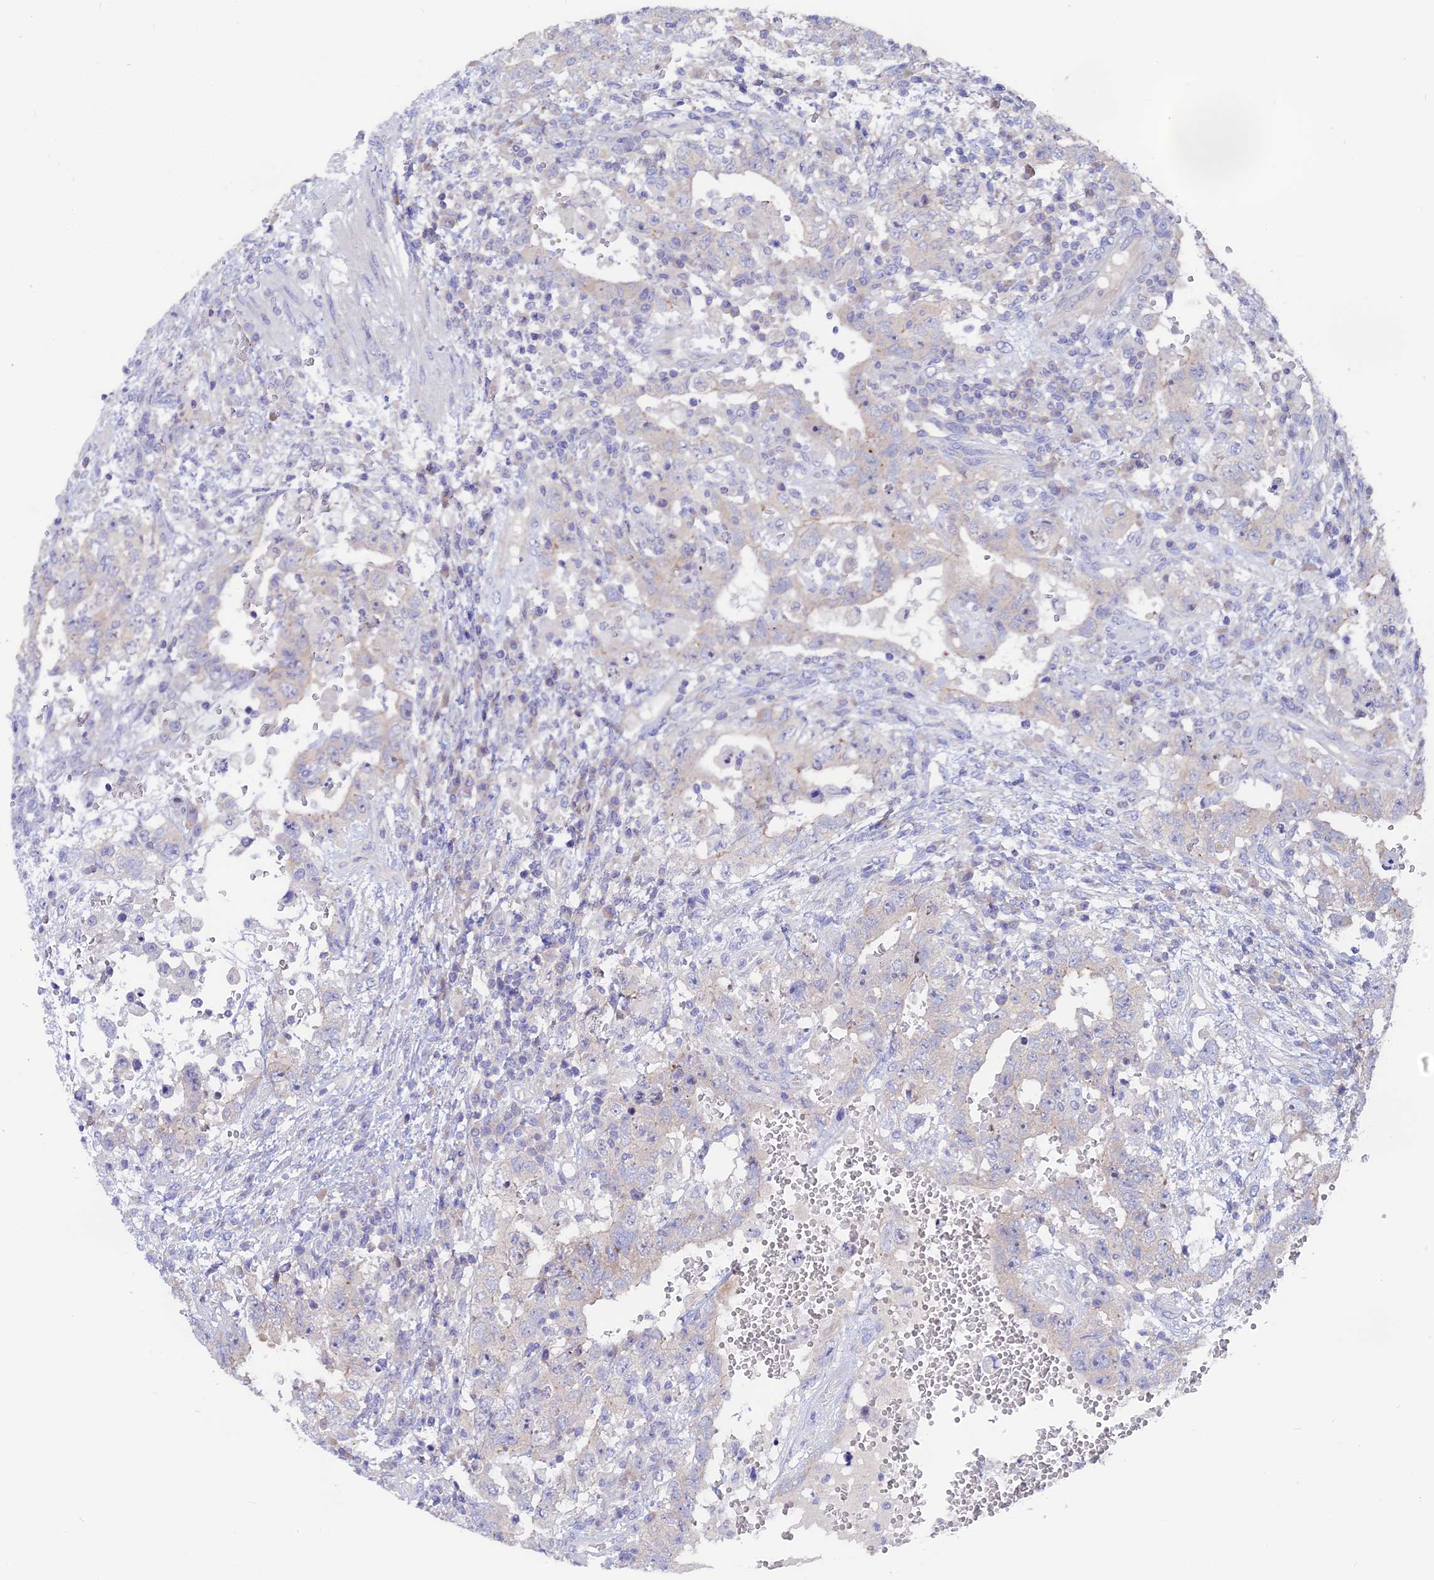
{"staining": {"intensity": "negative", "quantity": "none", "location": "none"}, "tissue": "testis cancer", "cell_type": "Tumor cells", "image_type": "cancer", "snomed": [{"axis": "morphology", "description": "Carcinoma, Embryonal, NOS"}, {"axis": "topography", "description": "Testis"}], "caption": "Human testis embryonal carcinoma stained for a protein using immunohistochemistry reveals no staining in tumor cells.", "gene": "TENT4B", "patient": {"sex": "male", "age": 26}}